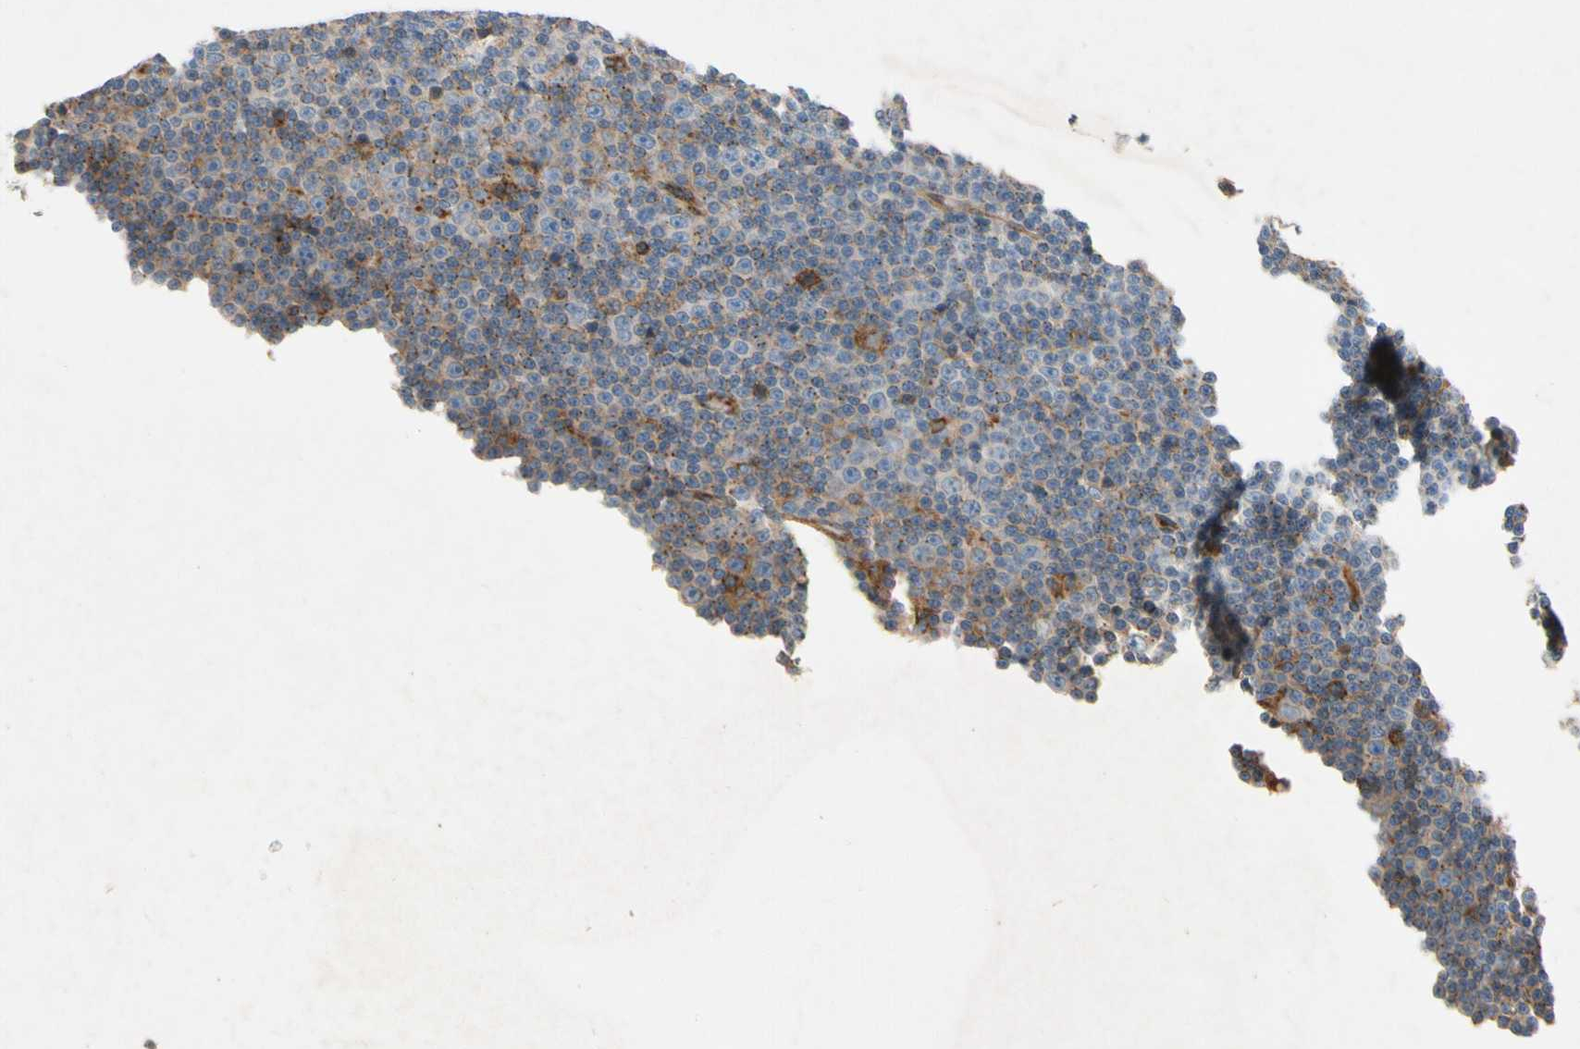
{"staining": {"intensity": "weak", "quantity": "<25%", "location": "cytoplasmic/membranous"}, "tissue": "lymphoma", "cell_type": "Tumor cells", "image_type": "cancer", "snomed": [{"axis": "morphology", "description": "Malignant lymphoma, non-Hodgkin's type, Low grade"}, {"axis": "topography", "description": "Lymph node"}], "caption": "A high-resolution micrograph shows immunohistochemistry (IHC) staining of lymphoma, which exhibits no significant staining in tumor cells.", "gene": "NDFIP2", "patient": {"sex": "female", "age": 67}}